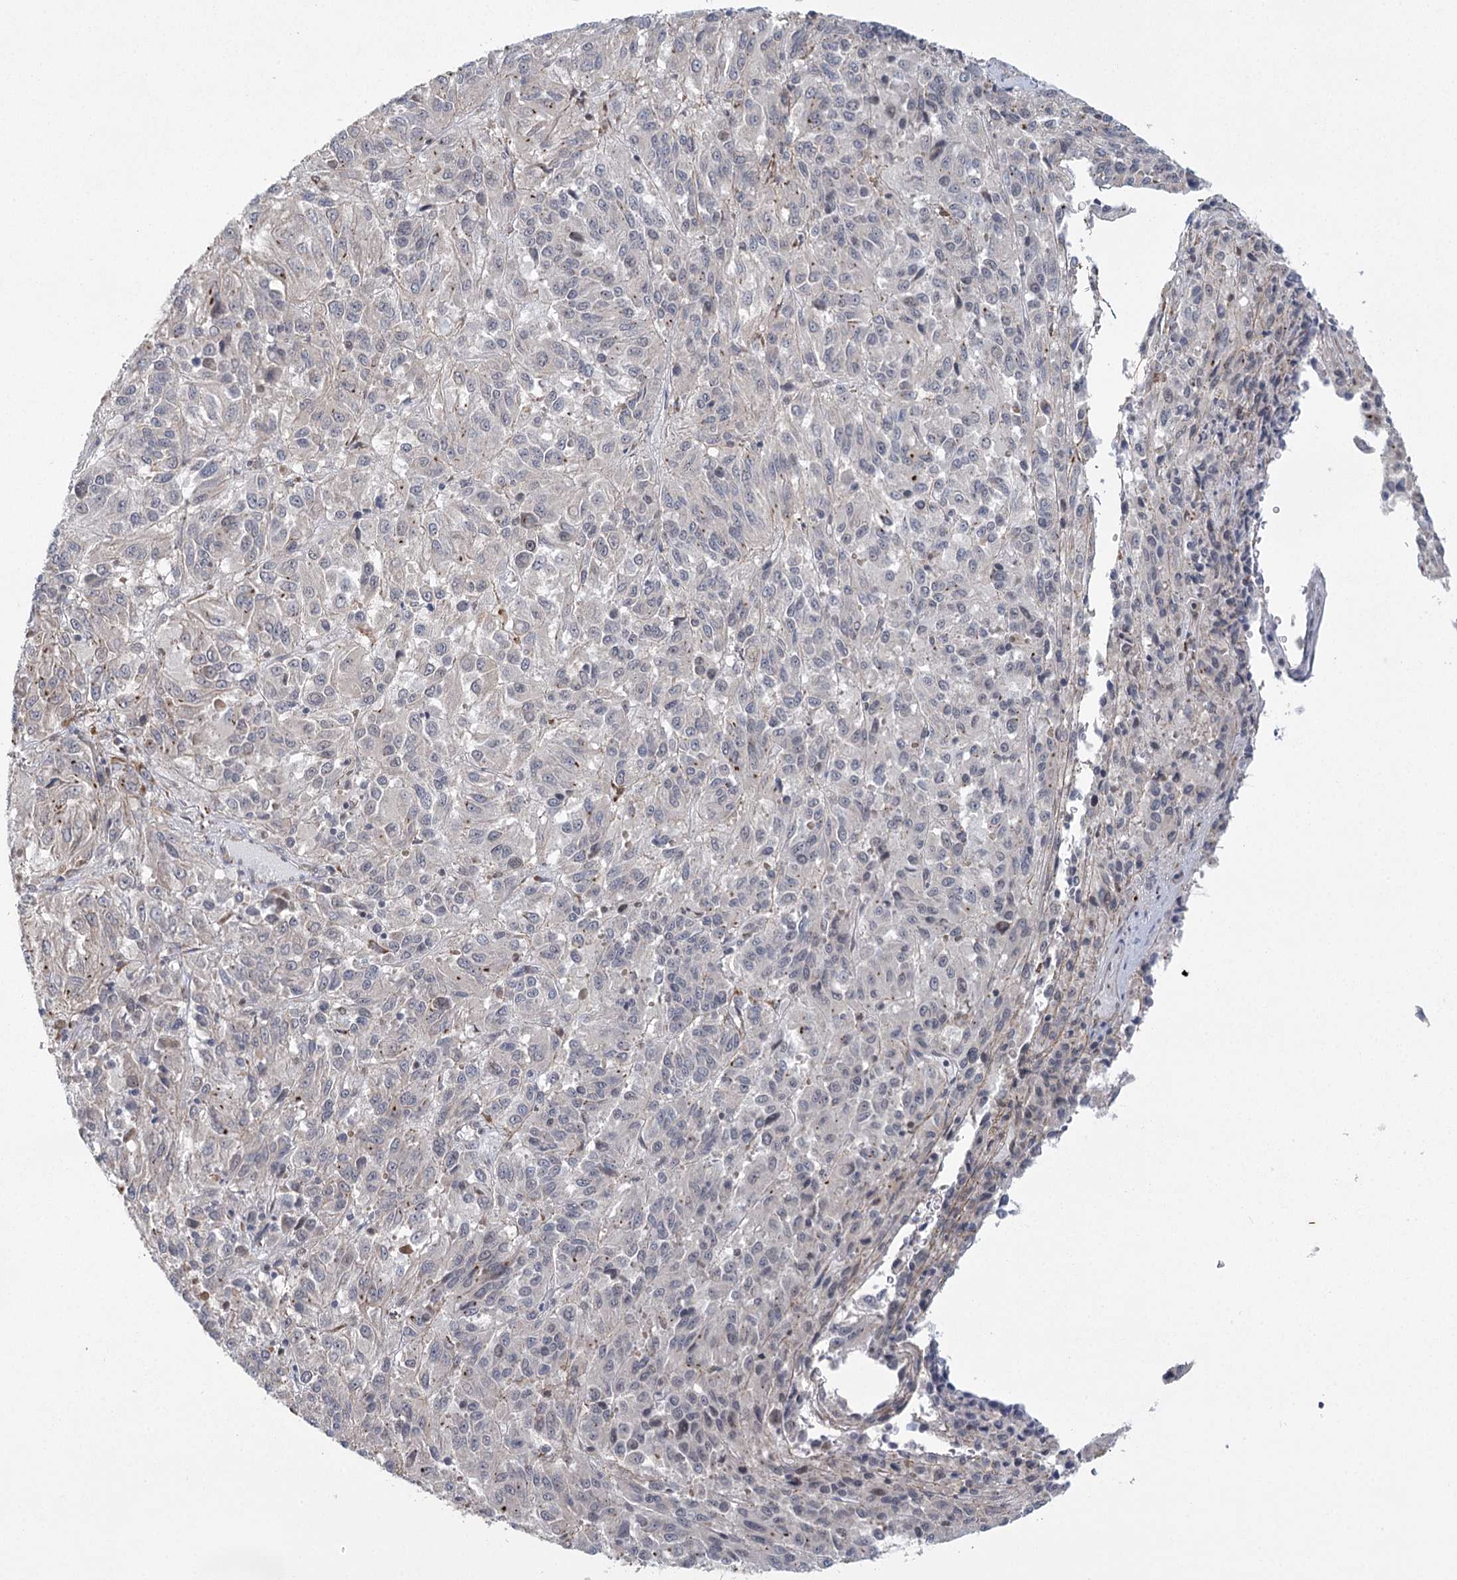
{"staining": {"intensity": "negative", "quantity": "none", "location": "none"}, "tissue": "melanoma", "cell_type": "Tumor cells", "image_type": "cancer", "snomed": [{"axis": "morphology", "description": "Malignant melanoma, Metastatic site"}, {"axis": "topography", "description": "Lung"}], "caption": "IHC image of malignant melanoma (metastatic site) stained for a protein (brown), which reveals no expression in tumor cells. (DAB IHC with hematoxylin counter stain).", "gene": "MED28", "patient": {"sex": "male", "age": 64}}